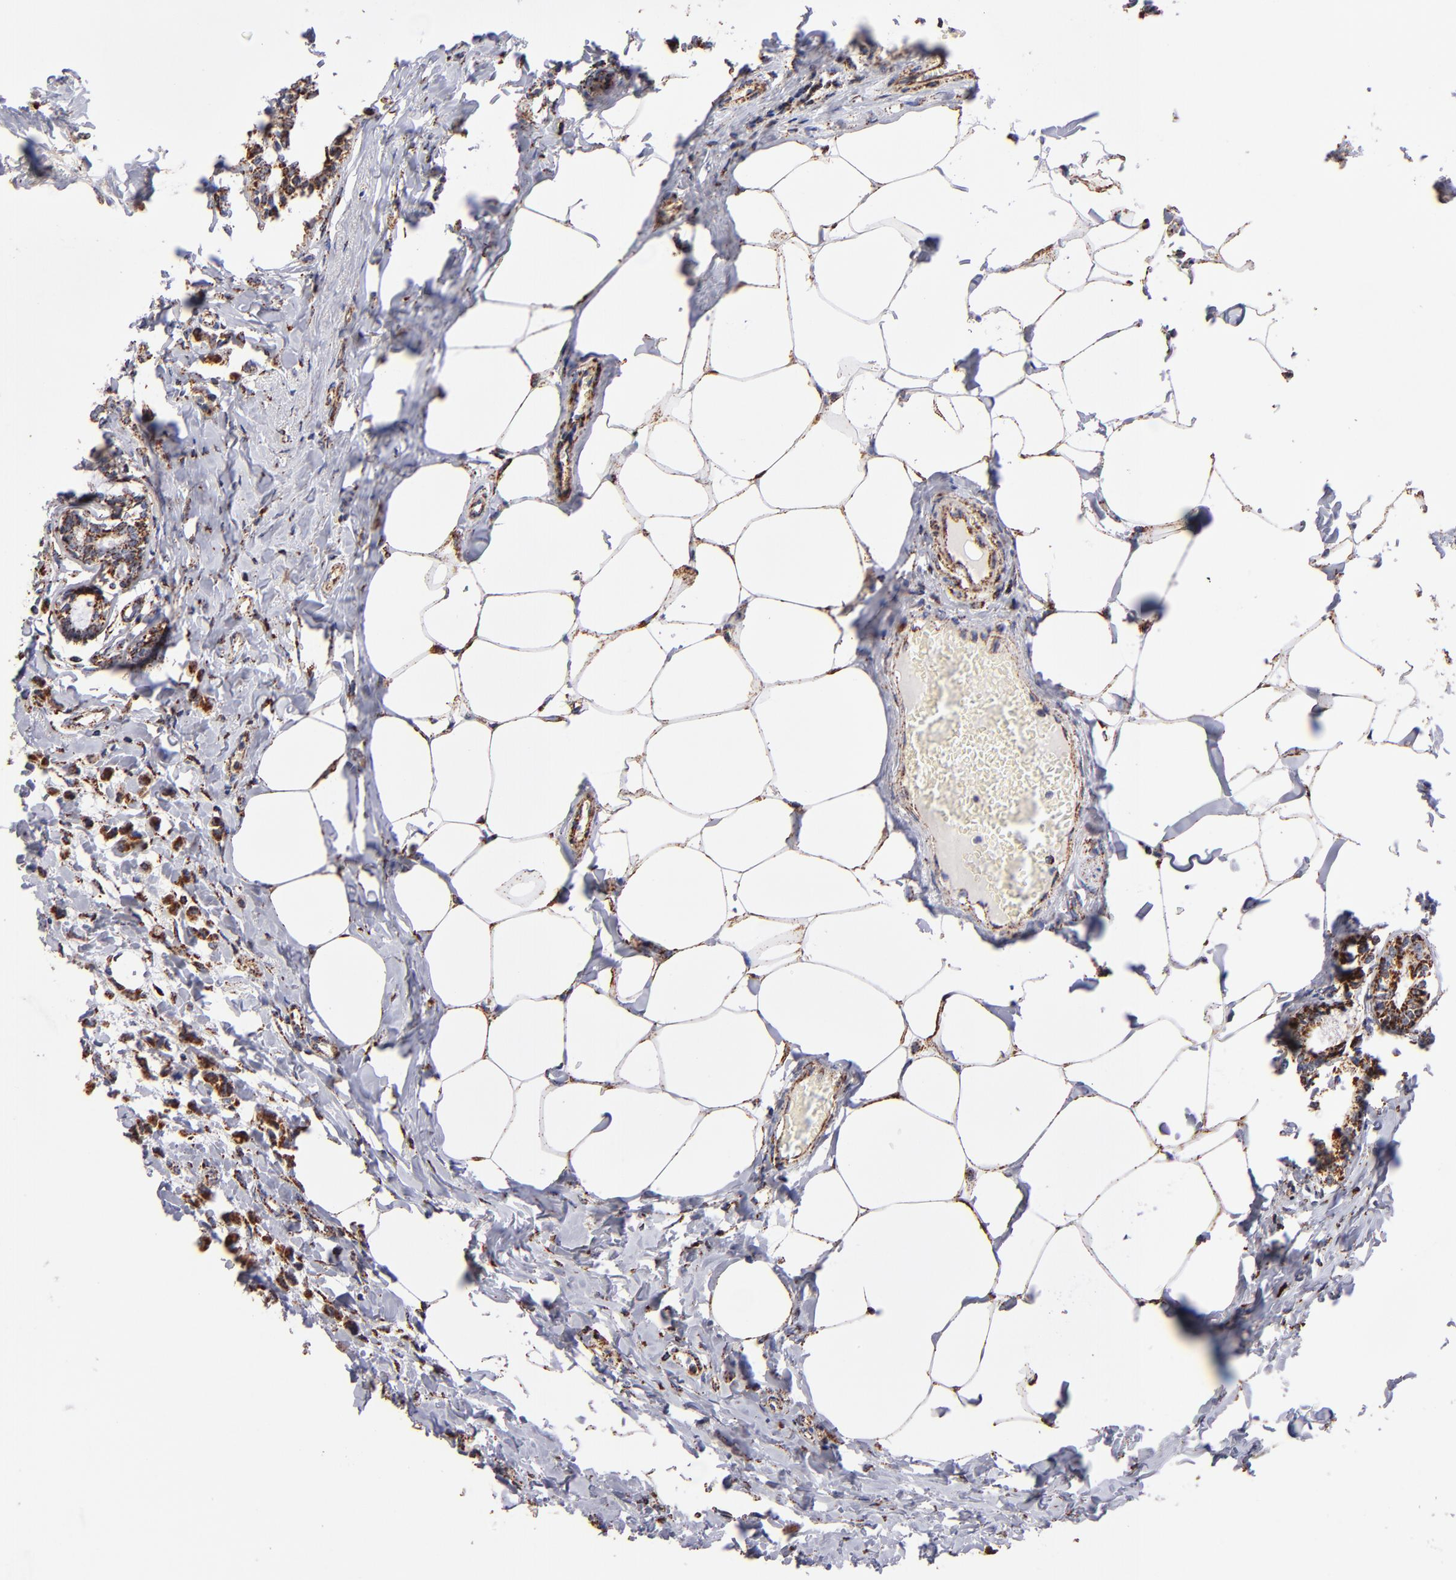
{"staining": {"intensity": "moderate", "quantity": ">75%", "location": "cytoplasmic/membranous"}, "tissue": "breast cancer", "cell_type": "Tumor cells", "image_type": "cancer", "snomed": [{"axis": "morphology", "description": "Lobular carcinoma"}, {"axis": "topography", "description": "Breast"}], "caption": "Immunohistochemistry of breast cancer exhibits medium levels of moderate cytoplasmic/membranous positivity in approximately >75% of tumor cells.", "gene": "DLST", "patient": {"sex": "female", "age": 51}}